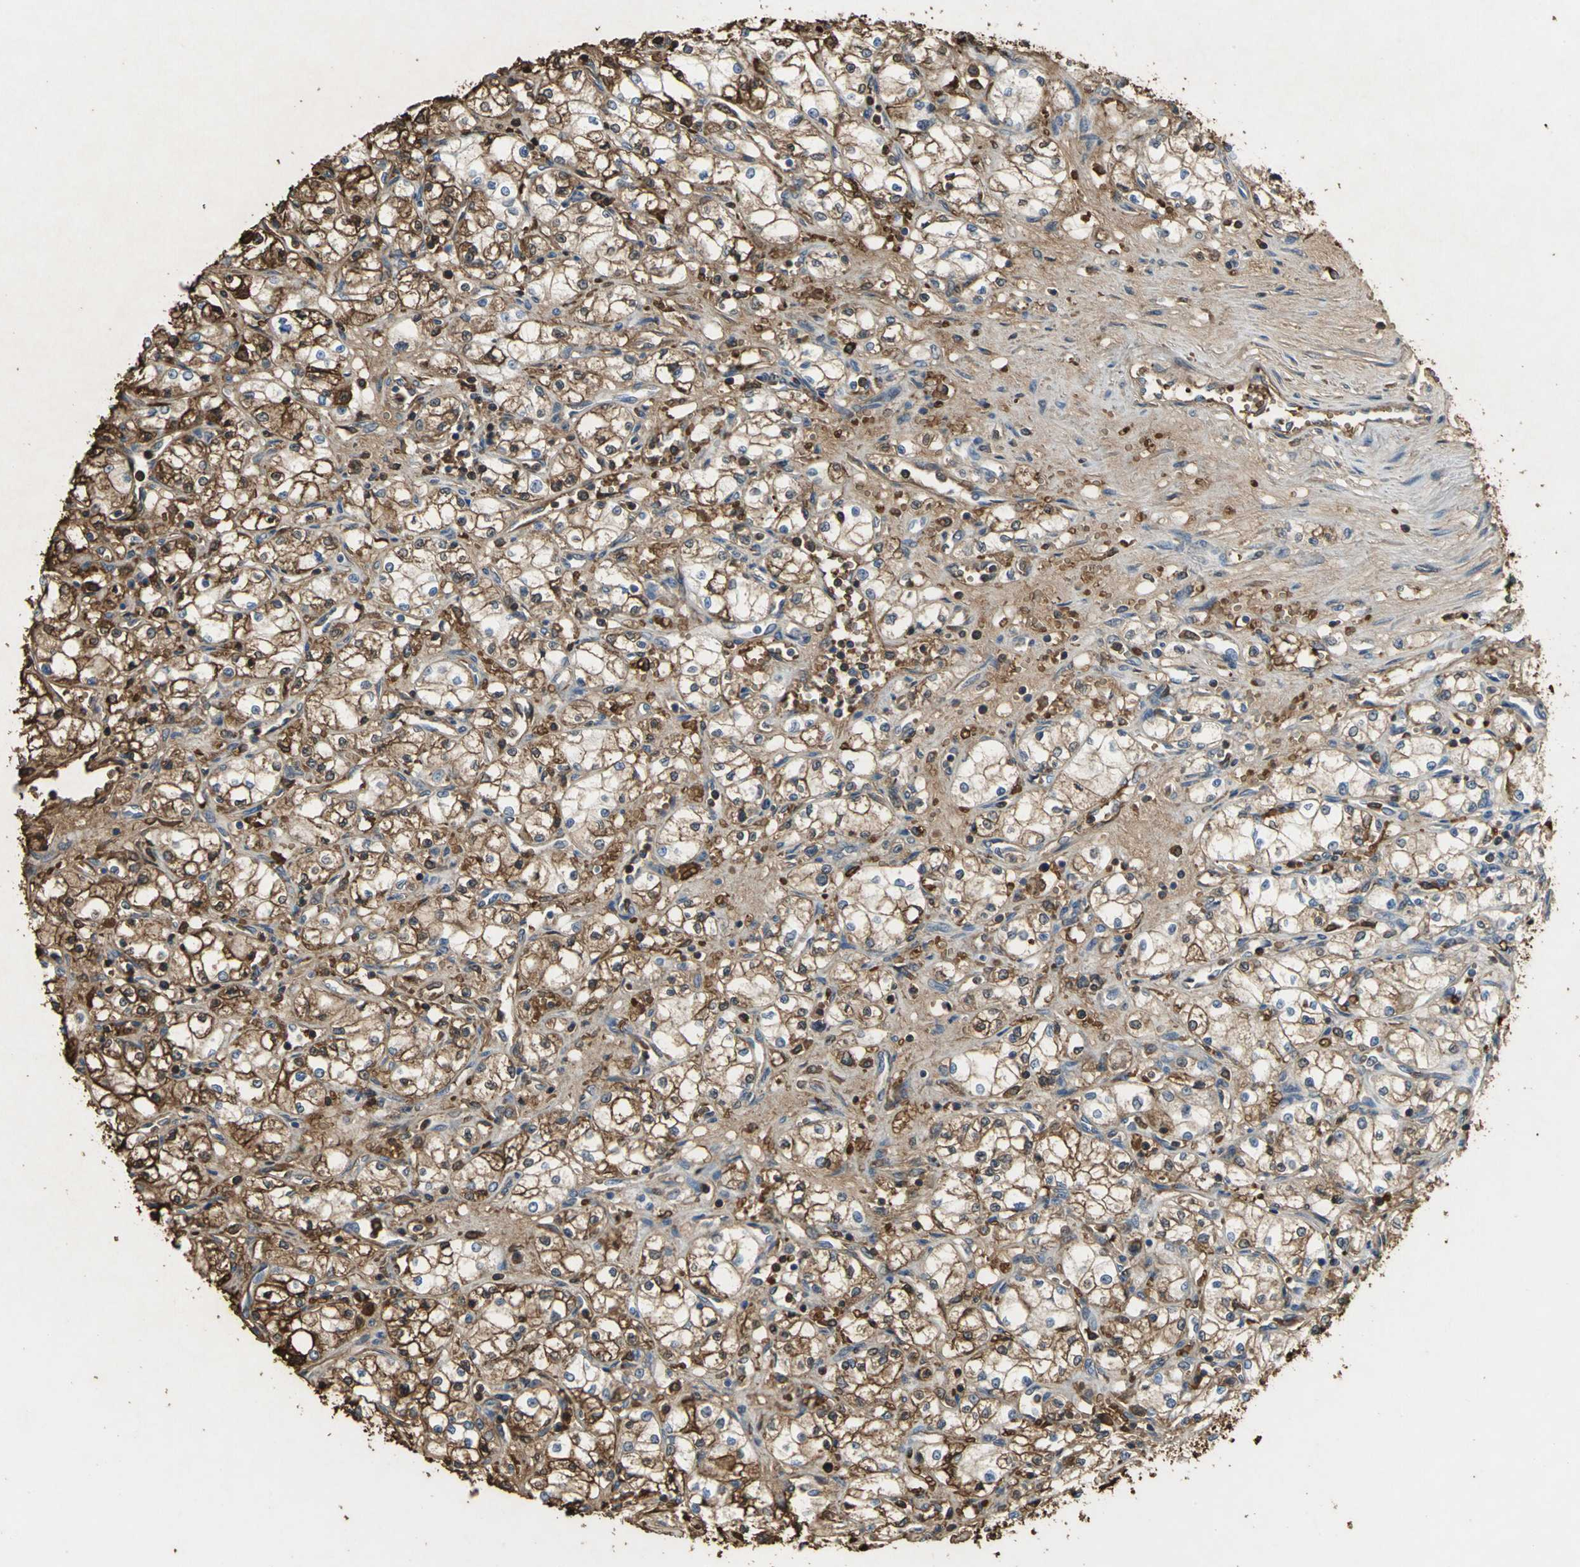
{"staining": {"intensity": "strong", "quantity": ">75%", "location": "cytoplasmic/membranous,nuclear"}, "tissue": "renal cancer", "cell_type": "Tumor cells", "image_type": "cancer", "snomed": [{"axis": "morphology", "description": "Normal tissue, NOS"}, {"axis": "morphology", "description": "Adenocarcinoma, NOS"}, {"axis": "topography", "description": "Kidney"}], "caption": "Renal cancer stained with DAB (3,3'-diaminobenzidine) immunohistochemistry (IHC) reveals high levels of strong cytoplasmic/membranous and nuclear staining in about >75% of tumor cells.", "gene": "TREM1", "patient": {"sex": "male", "age": 59}}